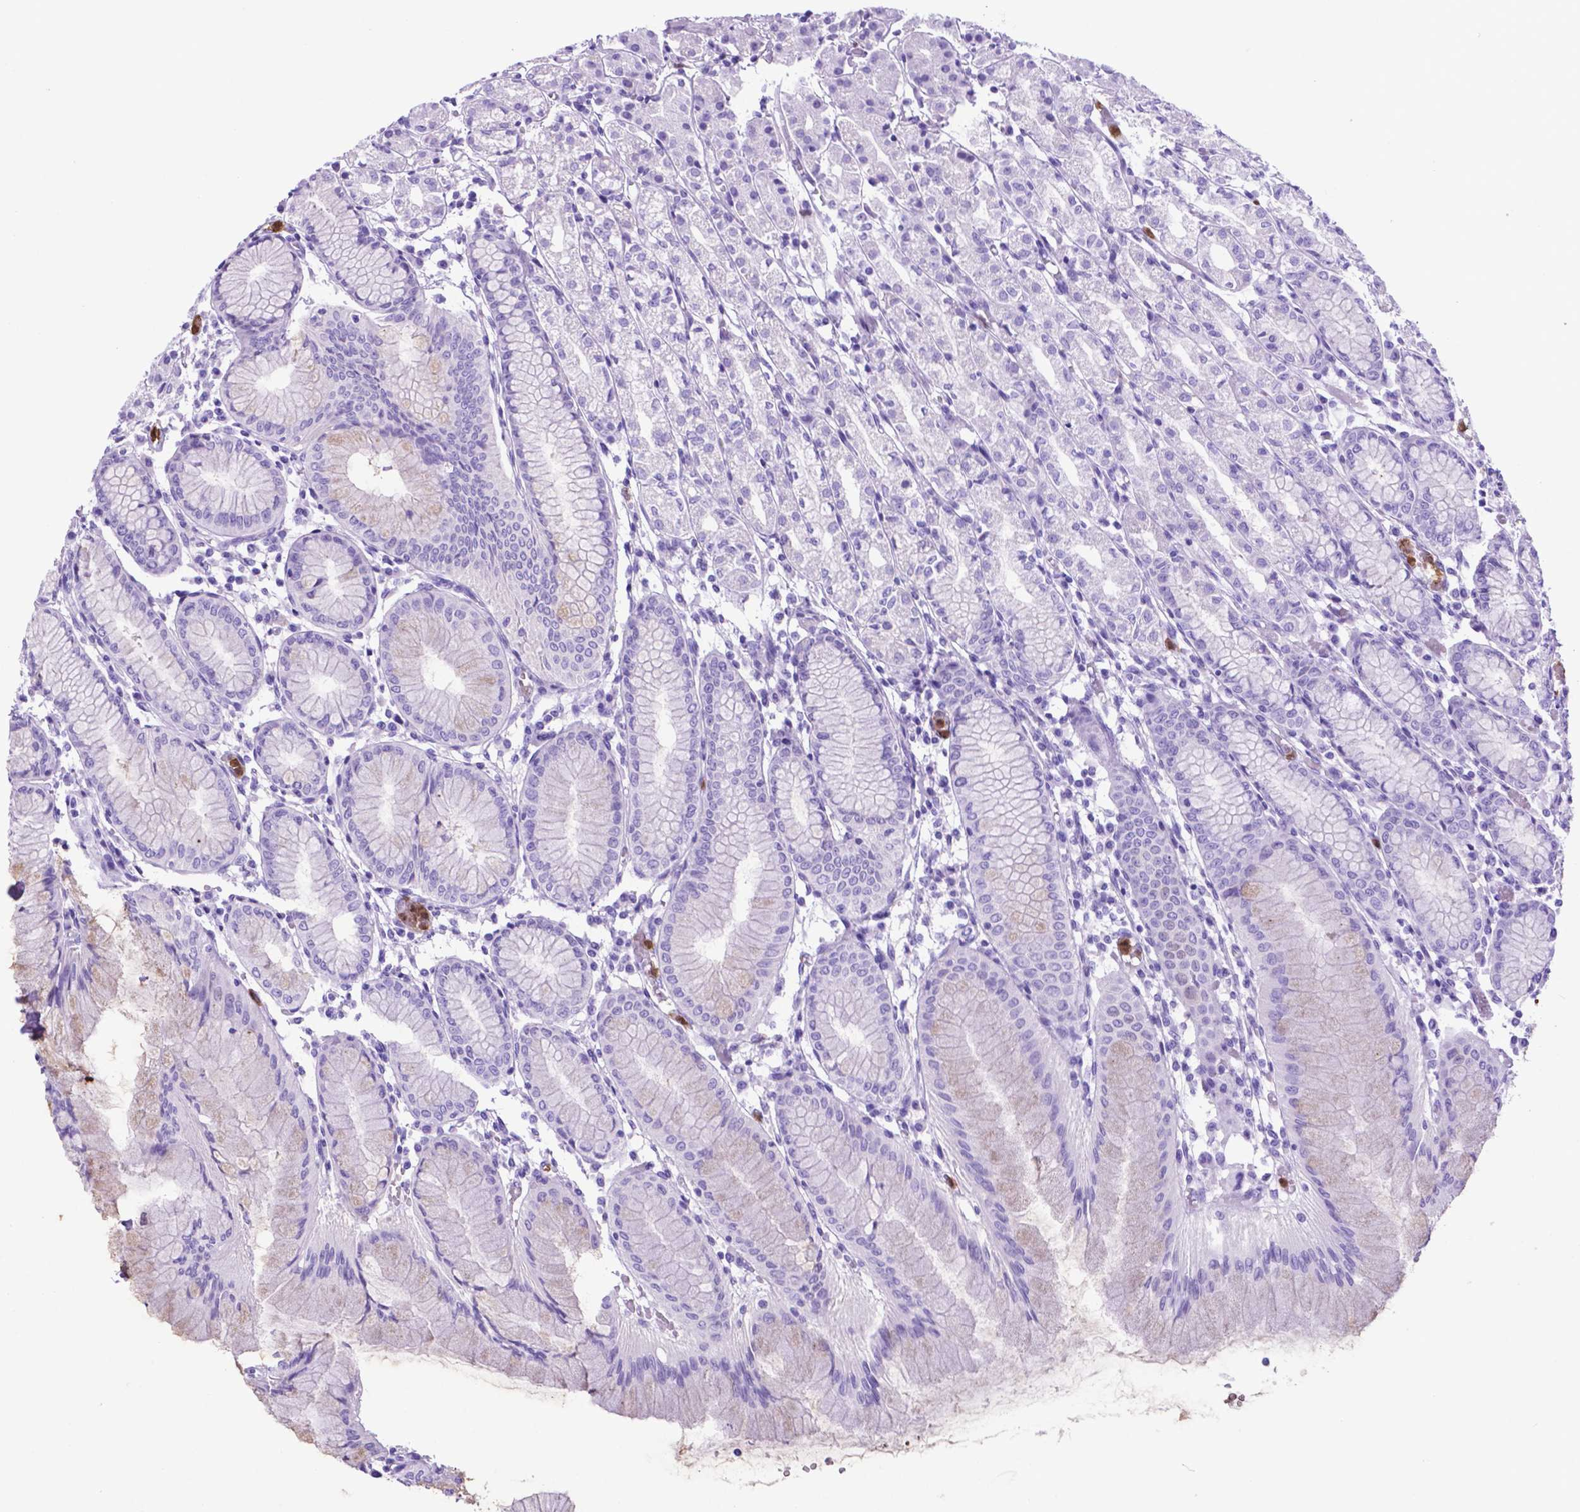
{"staining": {"intensity": "negative", "quantity": "none", "location": "none"}, "tissue": "stomach", "cell_type": "Glandular cells", "image_type": "normal", "snomed": [{"axis": "morphology", "description": "Normal tissue, NOS"}, {"axis": "topography", "description": "Stomach"}], "caption": "IHC image of normal stomach stained for a protein (brown), which shows no staining in glandular cells. Brightfield microscopy of immunohistochemistry stained with DAB (brown) and hematoxylin (blue), captured at high magnification.", "gene": "LZTR1", "patient": {"sex": "female", "age": 57}}